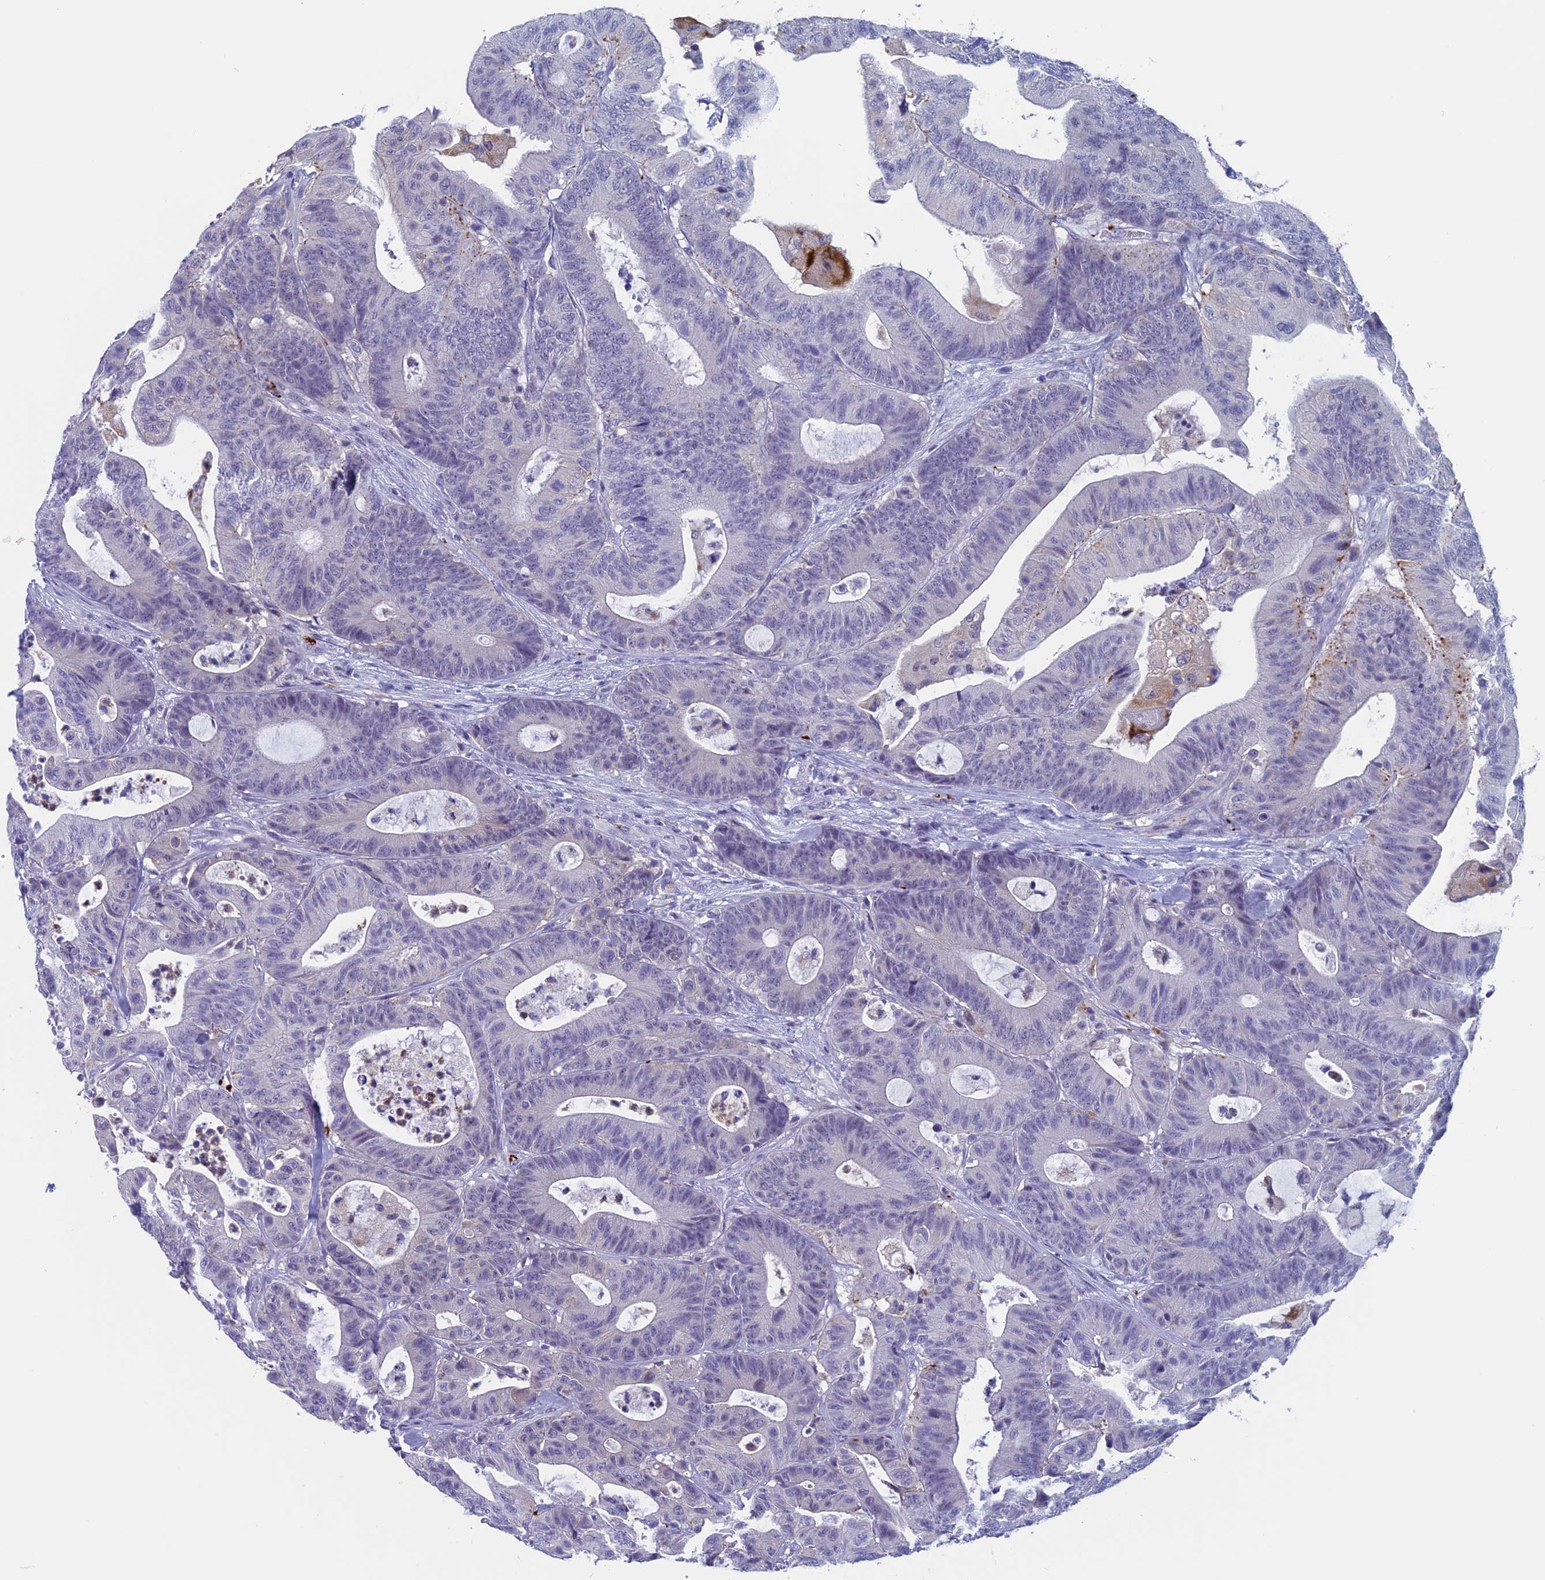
{"staining": {"intensity": "negative", "quantity": "none", "location": "none"}, "tissue": "colorectal cancer", "cell_type": "Tumor cells", "image_type": "cancer", "snomed": [{"axis": "morphology", "description": "Adenocarcinoma, NOS"}, {"axis": "topography", "description": "Colon"}], "caption": "This micrograph is of colorectal cancer (adenocarcinoma) stained with IHC to label a protein in brown with the nuclei are counter-stained blue. There is no staining in tumor cells.", "gene": "AIFM2", "patient": {"sex": "female", "age": 84}}